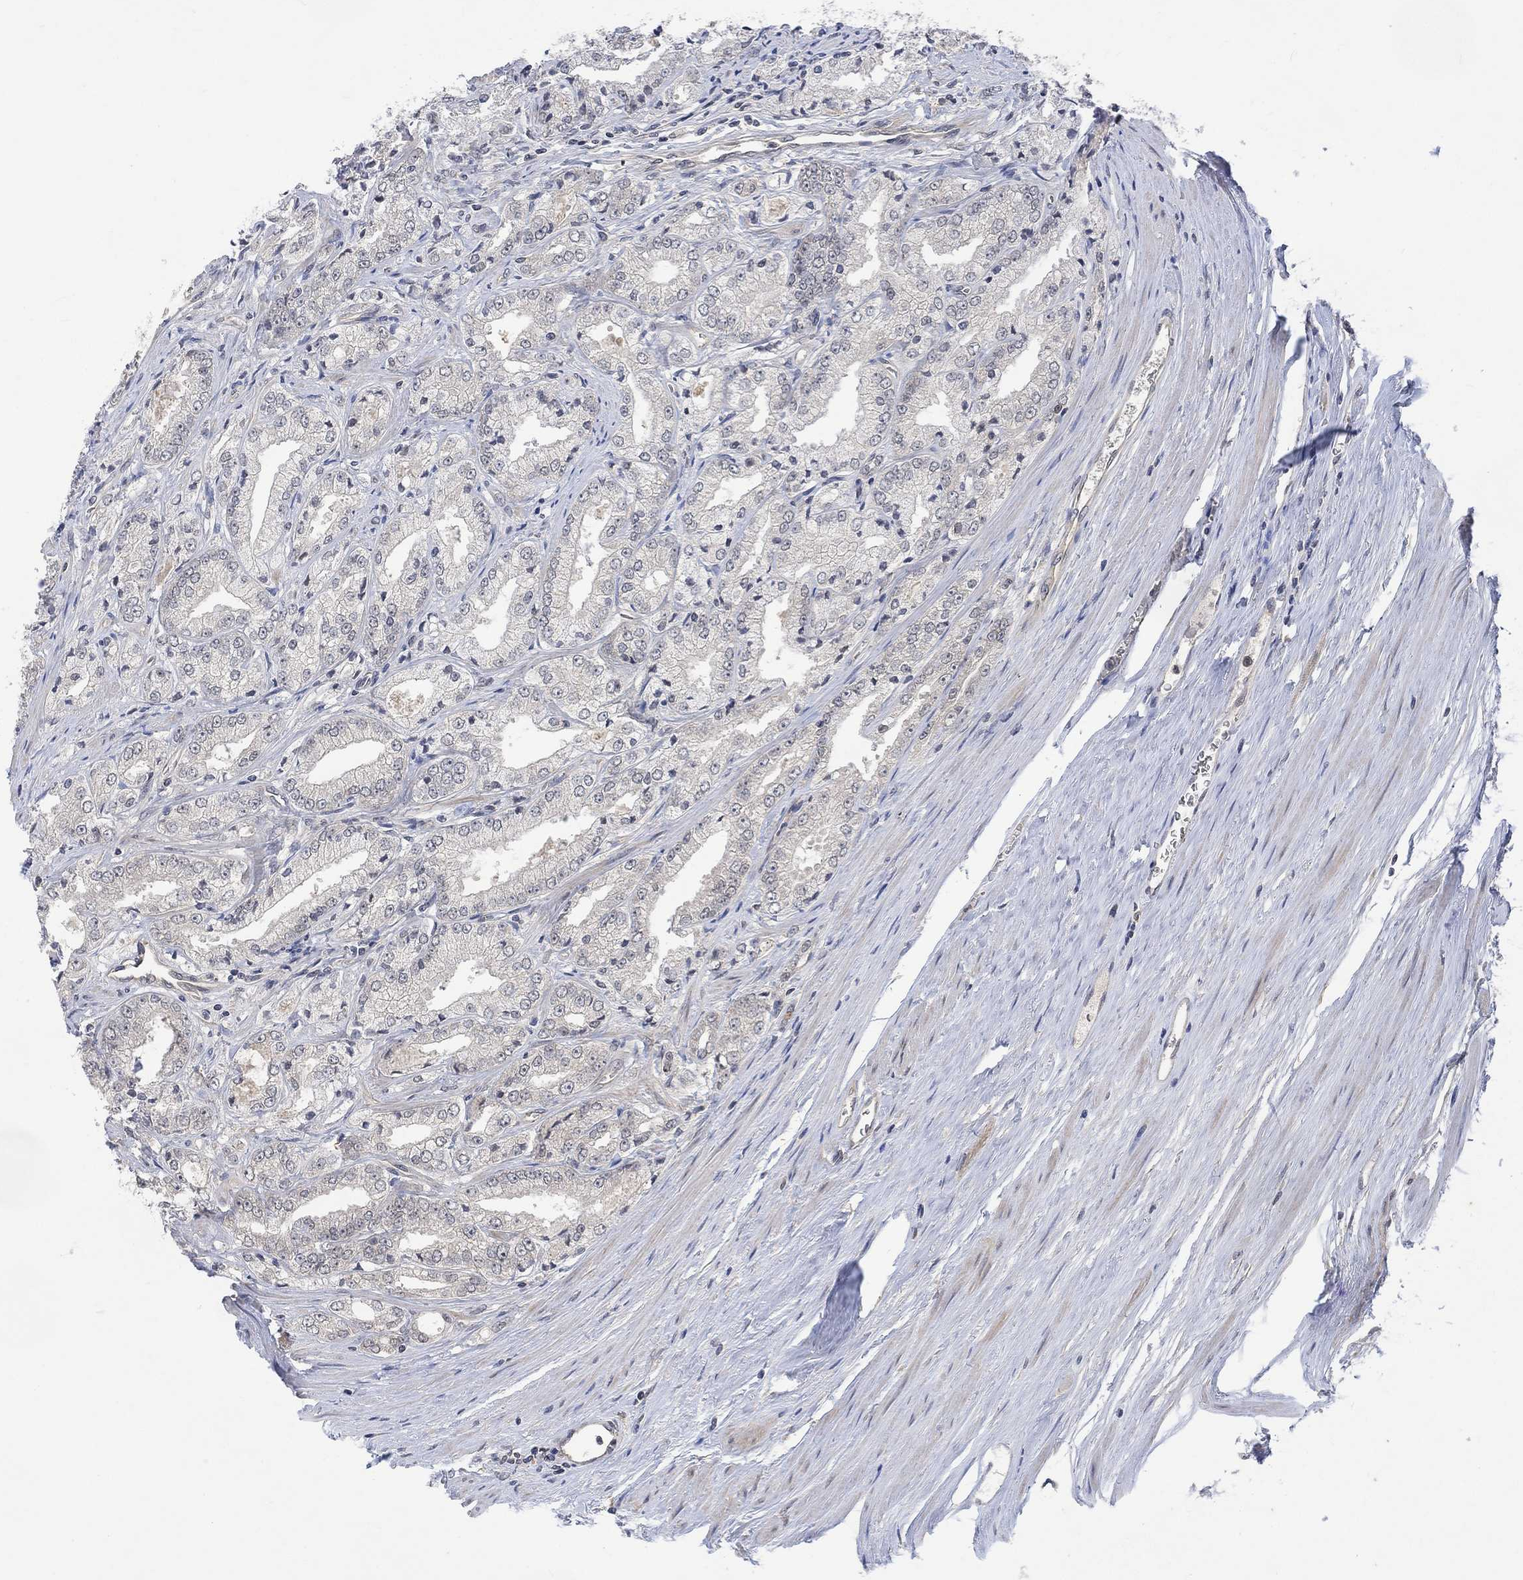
{"staining": {"intensity": "negative", "quantity": "none", "location": "none"}, "tissue": "prostate cancer", "cell_type": "Tumor cells", "image_type": "cancer", "snomed": [{"axis": "morphology", "description": "Adenocarcinoma, NOS"}, {"axis": "morphology", "description": "Adenocarcinoma, High grade"}, {"axis": "topography", "description": "Prostate"}], "caption": "A high-resolution photomicrograph shows immunohistochemistry (IHC) staining of prostate cancer (adenocarcinoma (high-grade)), which displays no significant staining in tumor cells. (Immunohistochemistry, brightfield microscopy, high magnification).", "gene": "GRIN2D", "patient": {"sex": "male", "age": 70}}